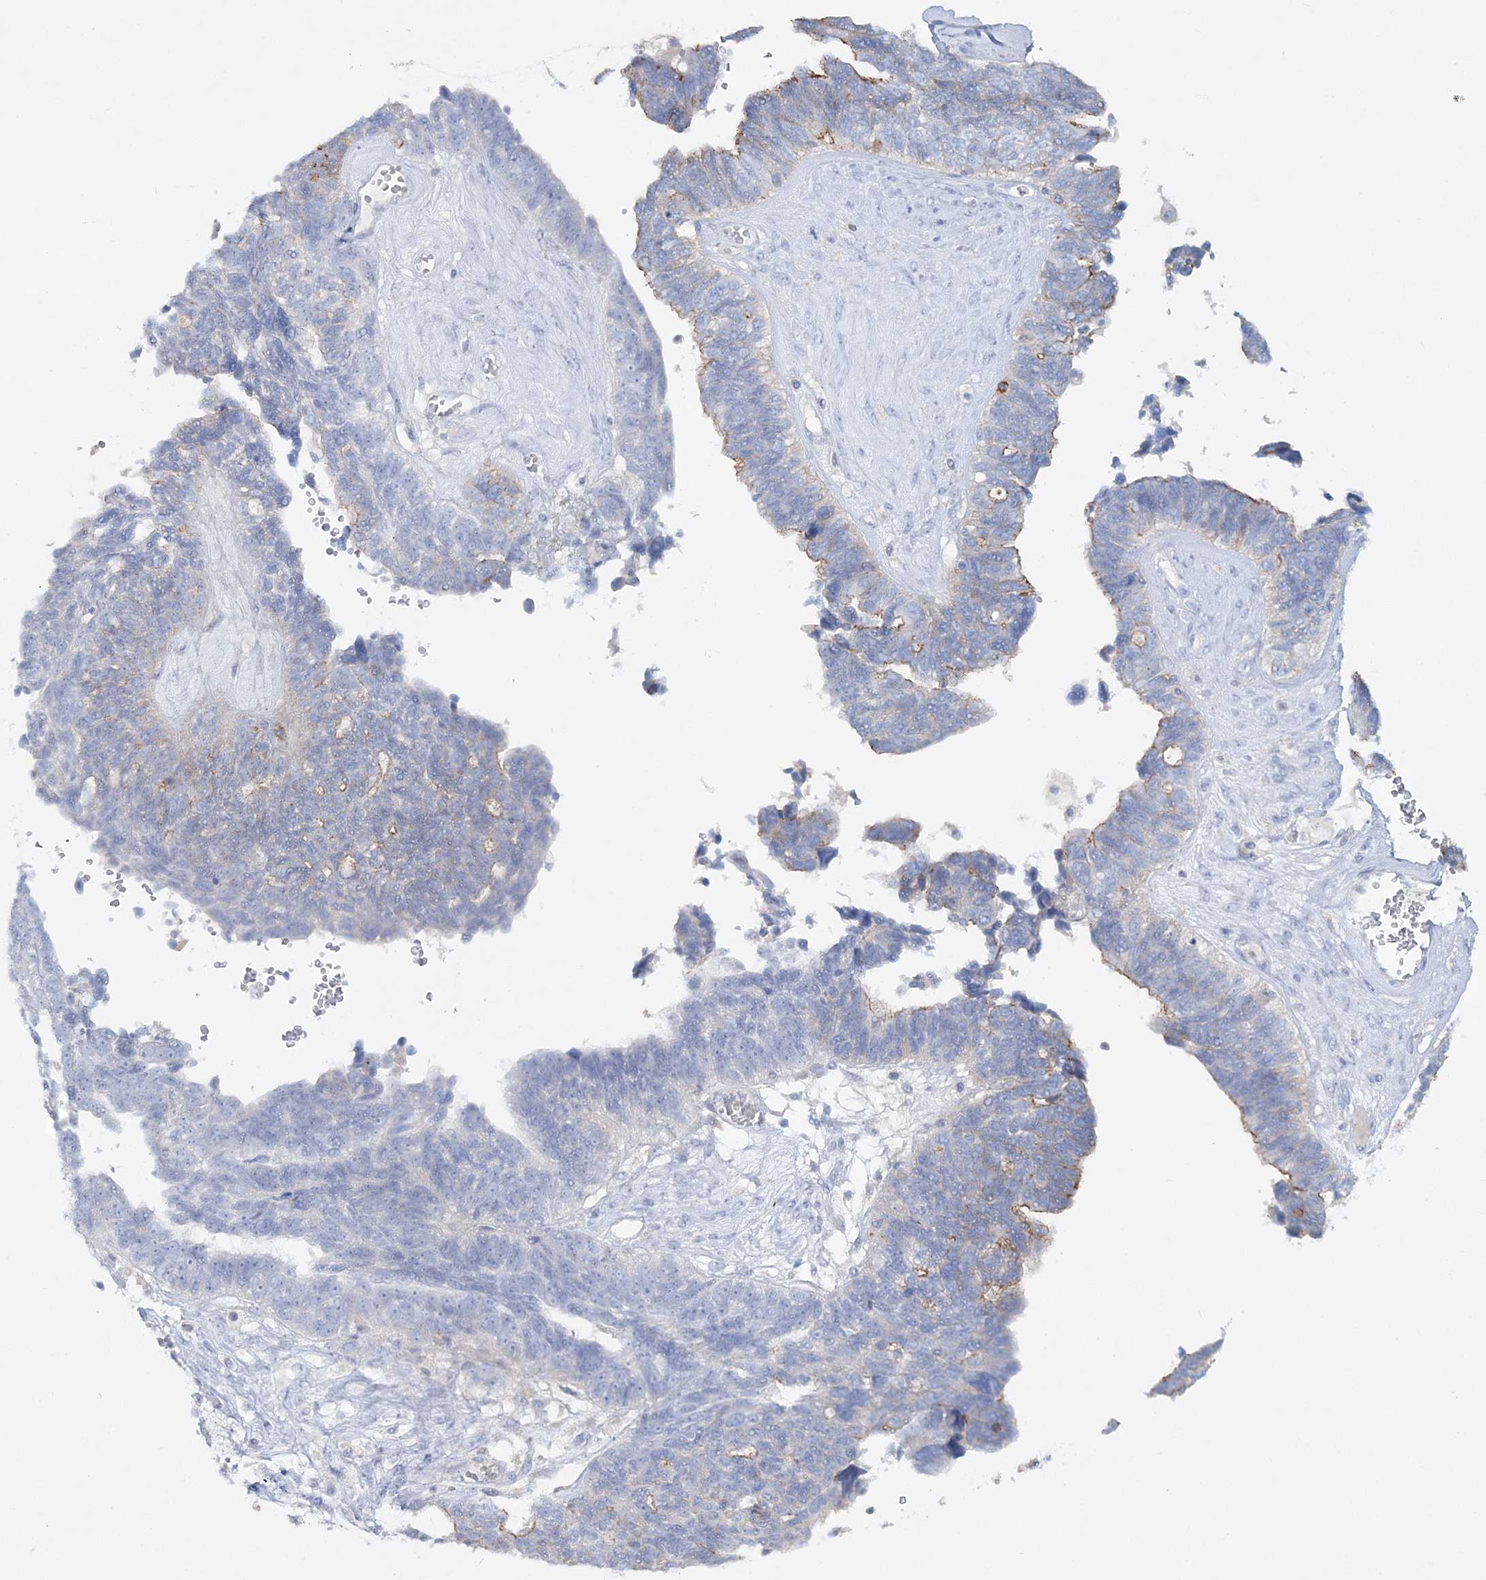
{"staining": {"intensity": "weak", "quantity": "<25%", "location": "cytoplasmic/membranous"}, "tissue": "ovarian cancer", "cell_type": "Tumor cells", "image_type": "cancer", "snomed": [{"axis": "morphology", "description": "Cystadenocarcinoma, serous, NOS"}, {"axis": "topography", "description": "Ovary"}], "caption": "Immunohistochemistry (IHC) of human ovarian cancer (serous cystadenocarcinoma) demonstrates no staining in tumor cells.", "gene": "WDSUB1", "patient": {"sex": "female", "age": 79}}